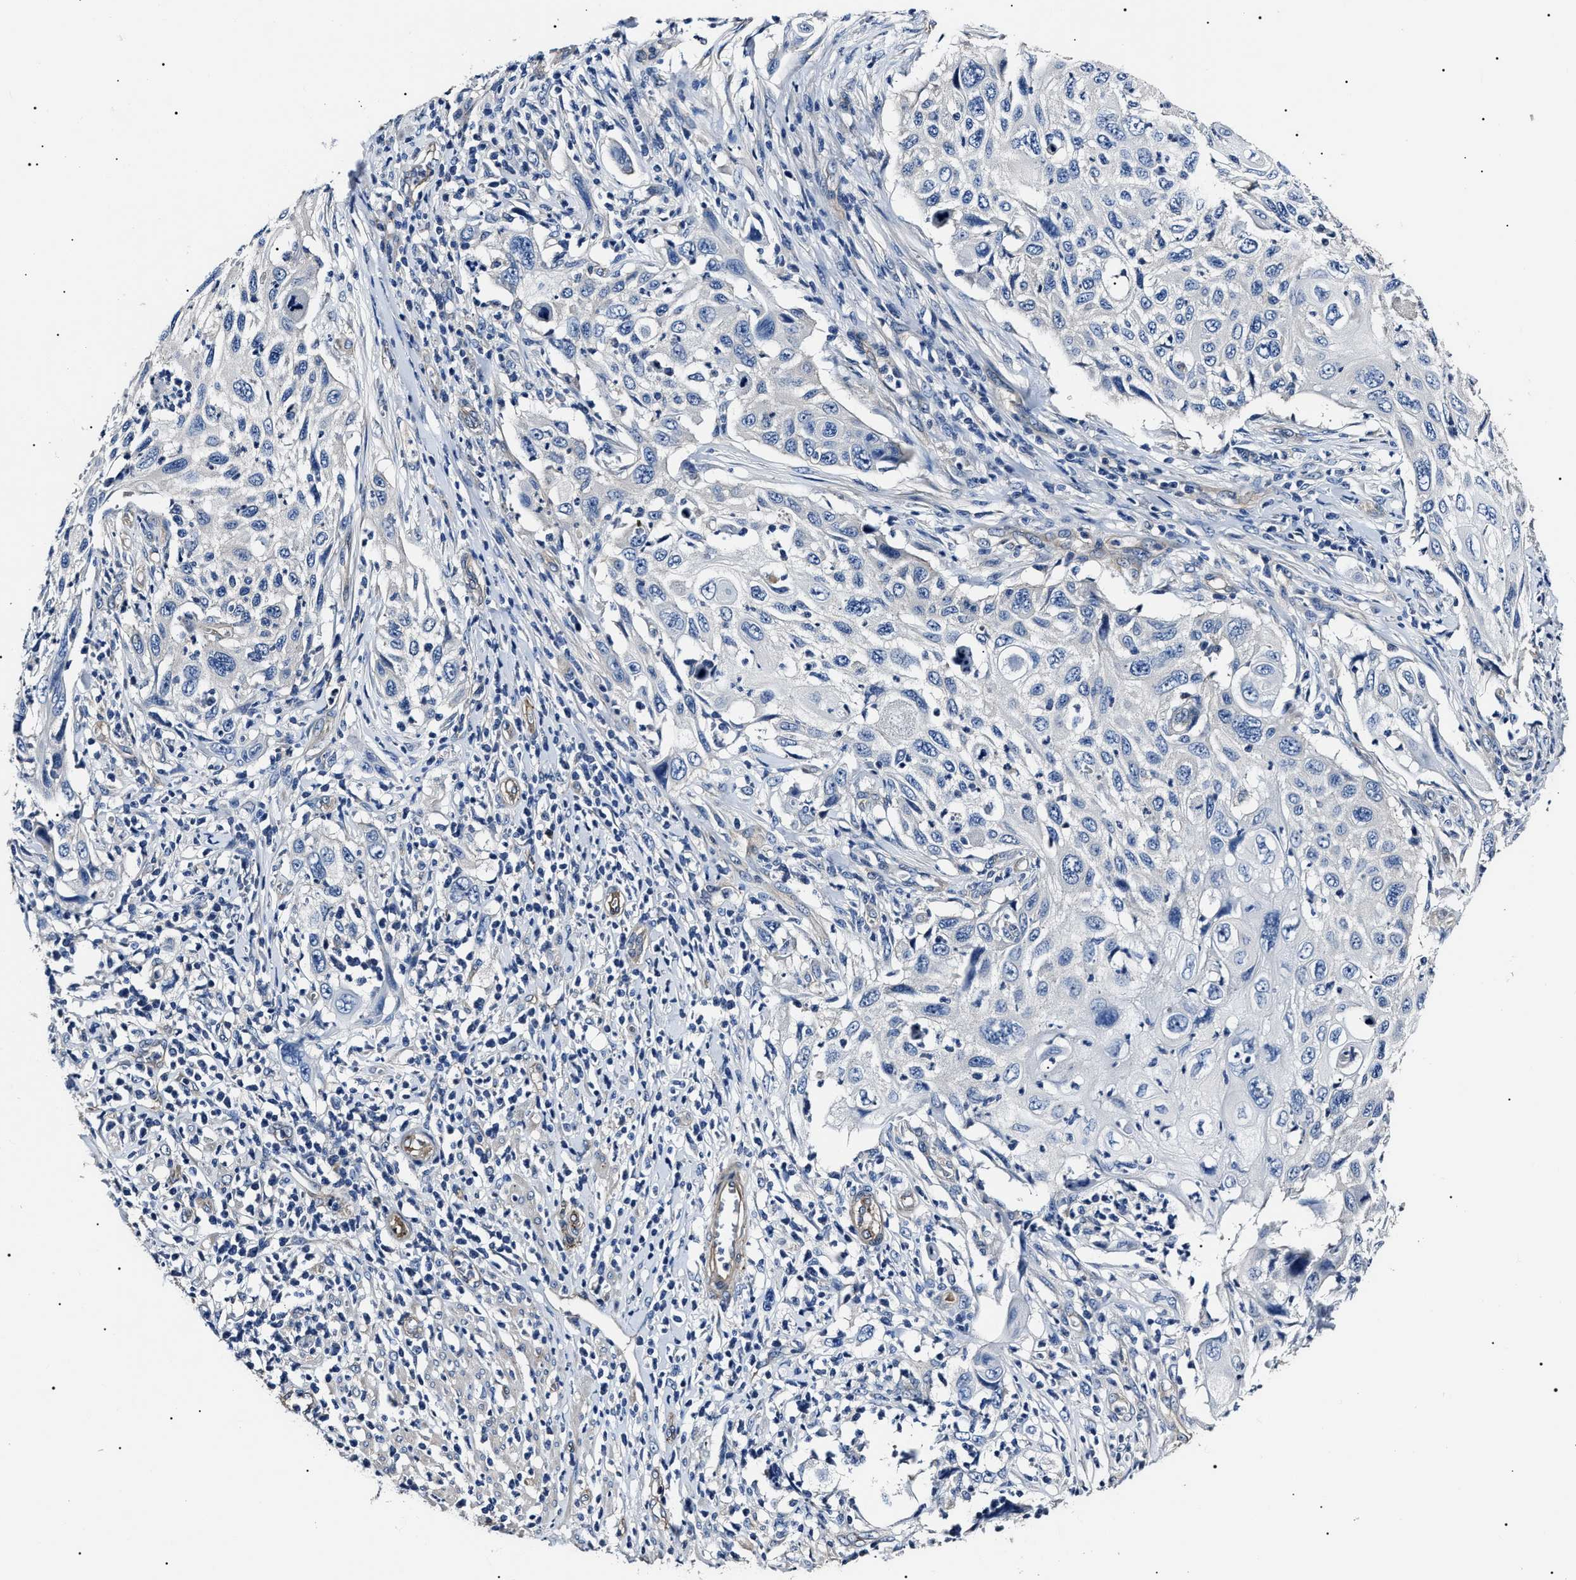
{"staining": {"intensity": "negative", "quantity": "none", "location": "none"}, "tissue": "cervical cancer", "cell_type": "Tumor cells", "image_type": "cancer", "snomed": [{"axis": "morphology", "description": "Squamous cell carcinoma, NOS"}, {"axis": "topography", "description": "Cervix"}], "caption": "Photomicrograph shows no significant protein expression in tumor cells of squamous cell carcinoma (cervical). (Brightfield microscopy of DAB (3,3'-diaminobenzidine) IHC at high magnification).", "gene": "KLHL42", "patient": {"sex": "female", "age": 70}}